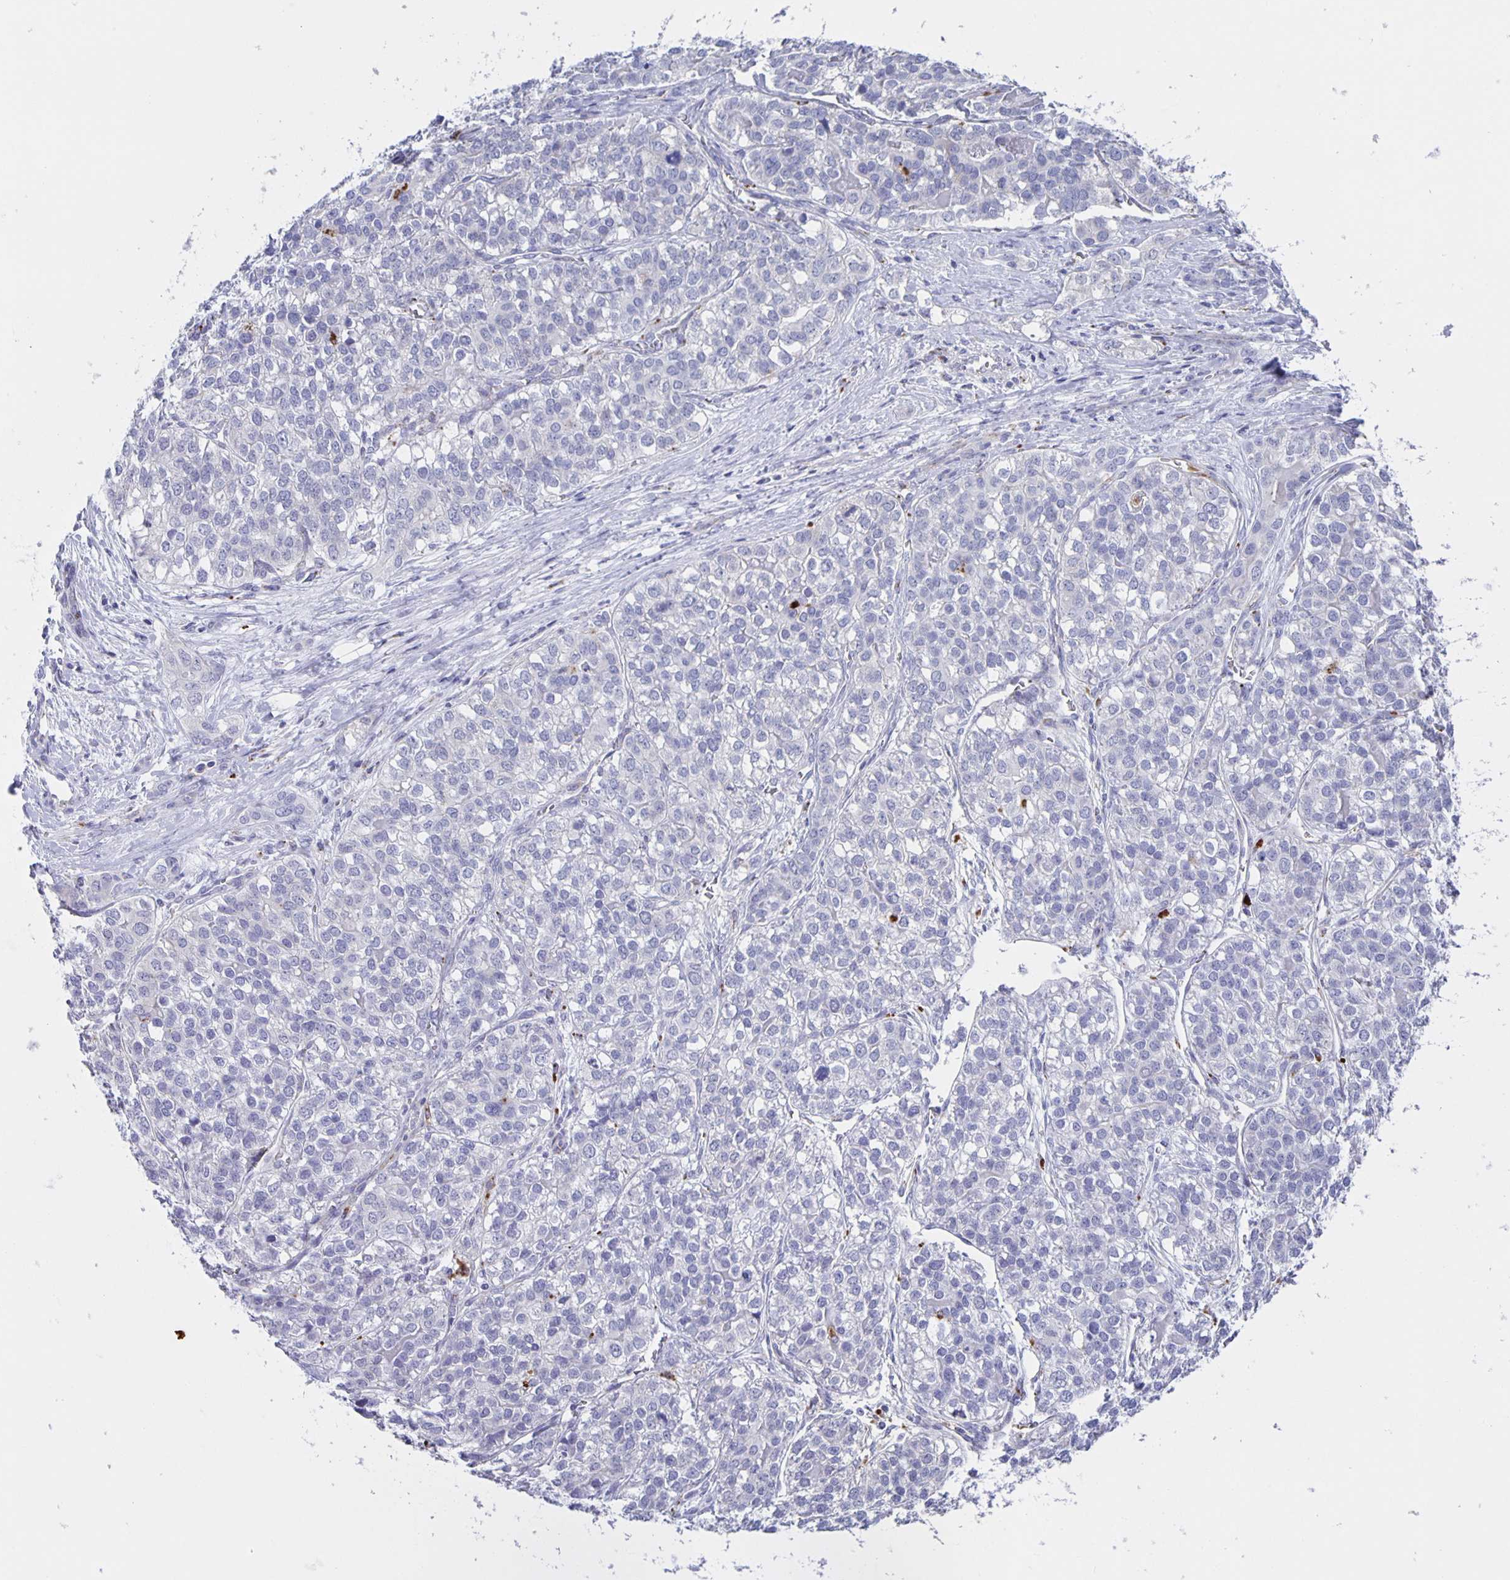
{"staining": {"intensity": "negative", "quantity": "none", "location": "none"}, "tissue": "liver cancer", "cell_type": "Tumor cells", "image_type": "cancer", "snomed": [{"axis": "morphology", "description": "Cholangiocarcinoma"}, {"axis": "topography", "description": "Liver"}], "caption": "The micrograph reveals no staining of tumor cells in liver cancer (cholangiocarcinoma).", "gene": "LIPA", "patient": {"sex": "male", "age": 56}}